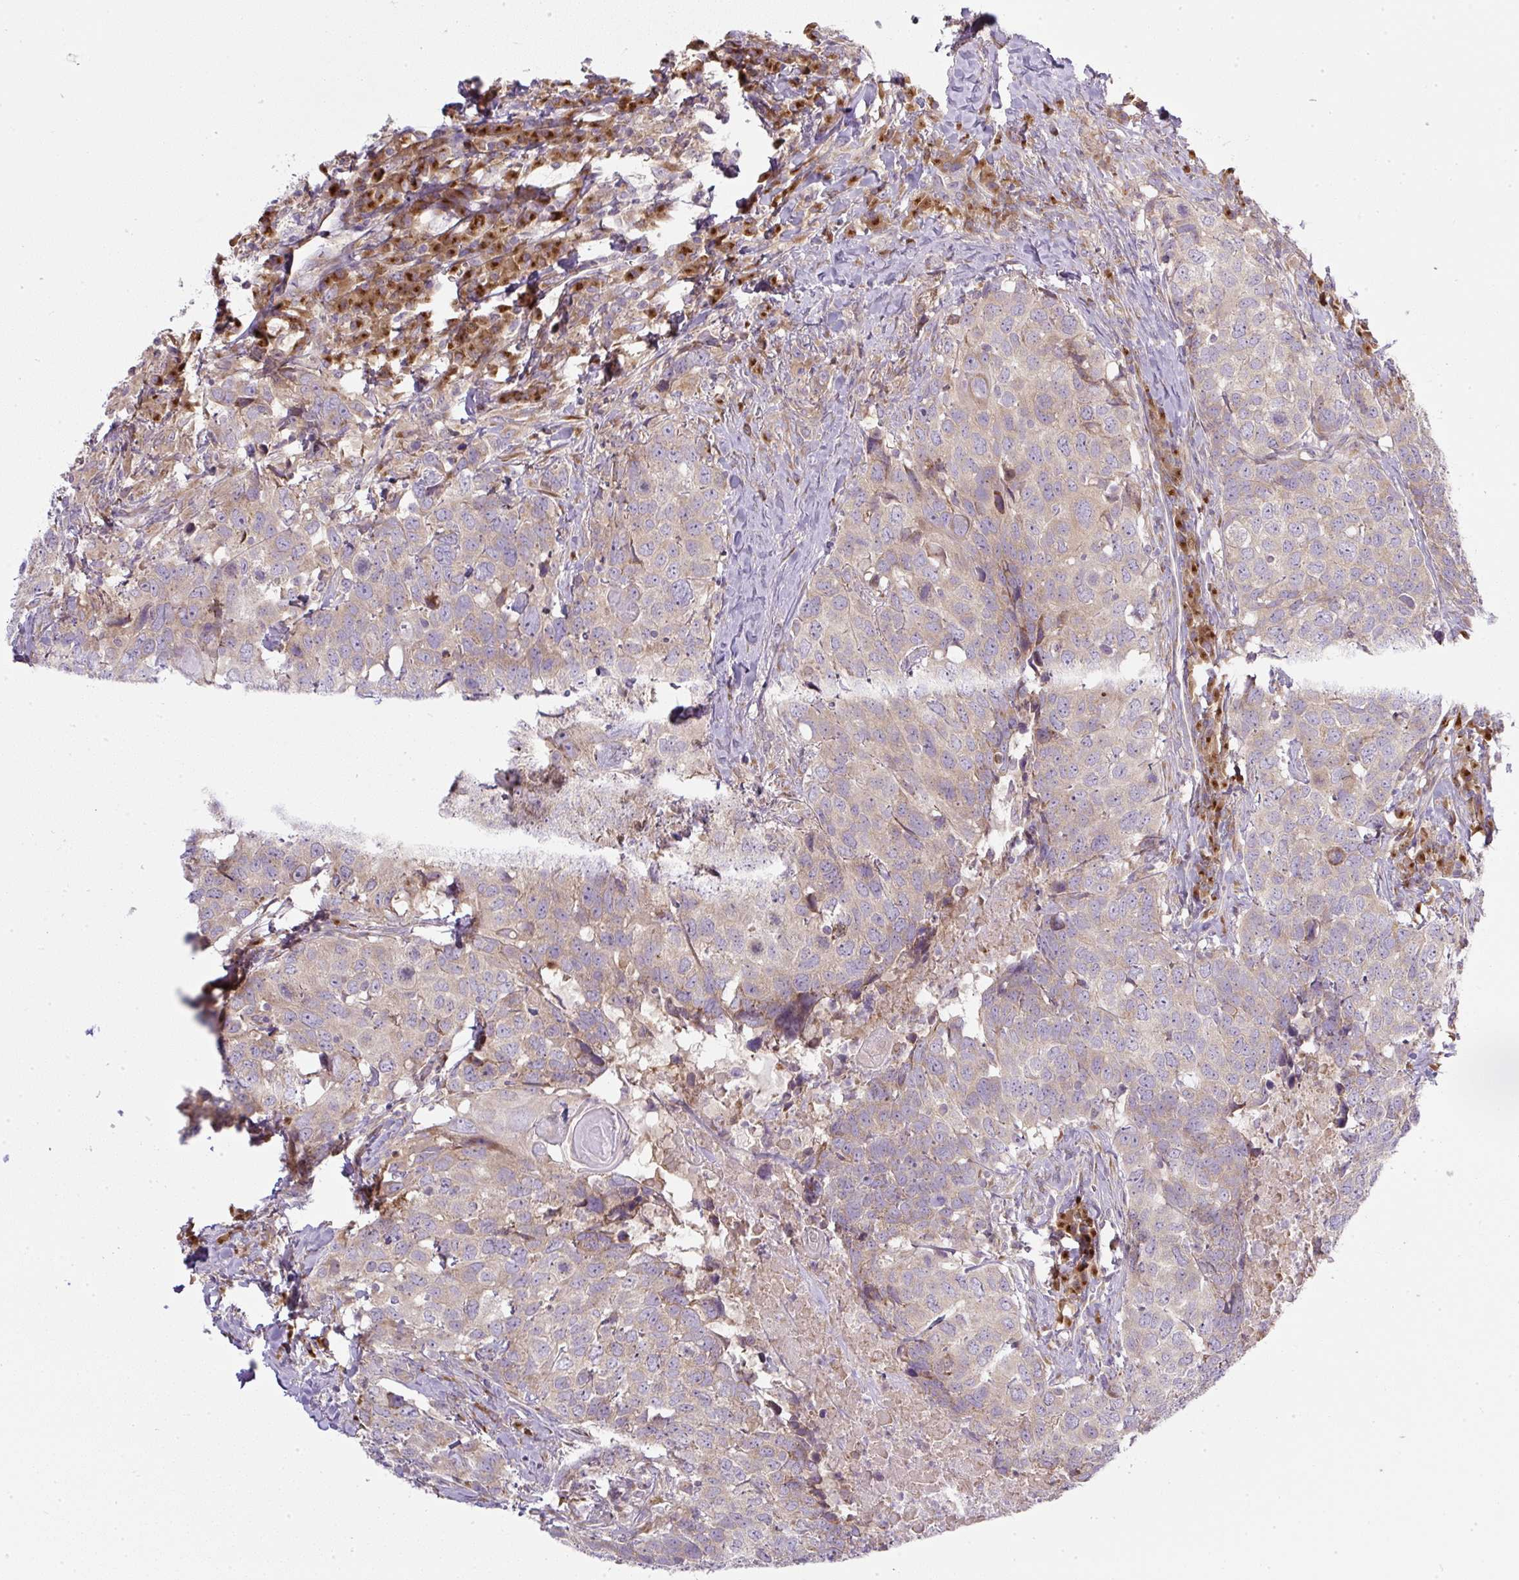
{"staining": {"intensity": "weak", "quantity": "25%-75%", "location": "cytoplasmic/membranous"}, "tissue": "head and neck cancer", "cell_type": "Tumor cells", "image_type": "cancer", "snomed": [{"axis": "morphology", "description": "Normal tissue, NOS"}, {"axis": "morphology", "description": "Squamous cell carcinoma, NOS"}, {"axis": "topography", "description": "Skeletal muscle"}, {"axis": "topography", "description": "Vascular tissue"}, {"axis": "topography", "description": "Peripheral nerve tissue"}, {"axis": "topography", "description": "Head-Neck"}], "caption": "DAB immunohistochemical staining of human head and neck cancer (squamous cell carcinoma) displays weak cytoplasmic/membranous protein staining in about 25%-75% of tumor cells.", "gene": "MLX", "patient": {"sex": "male", "age": 66}}